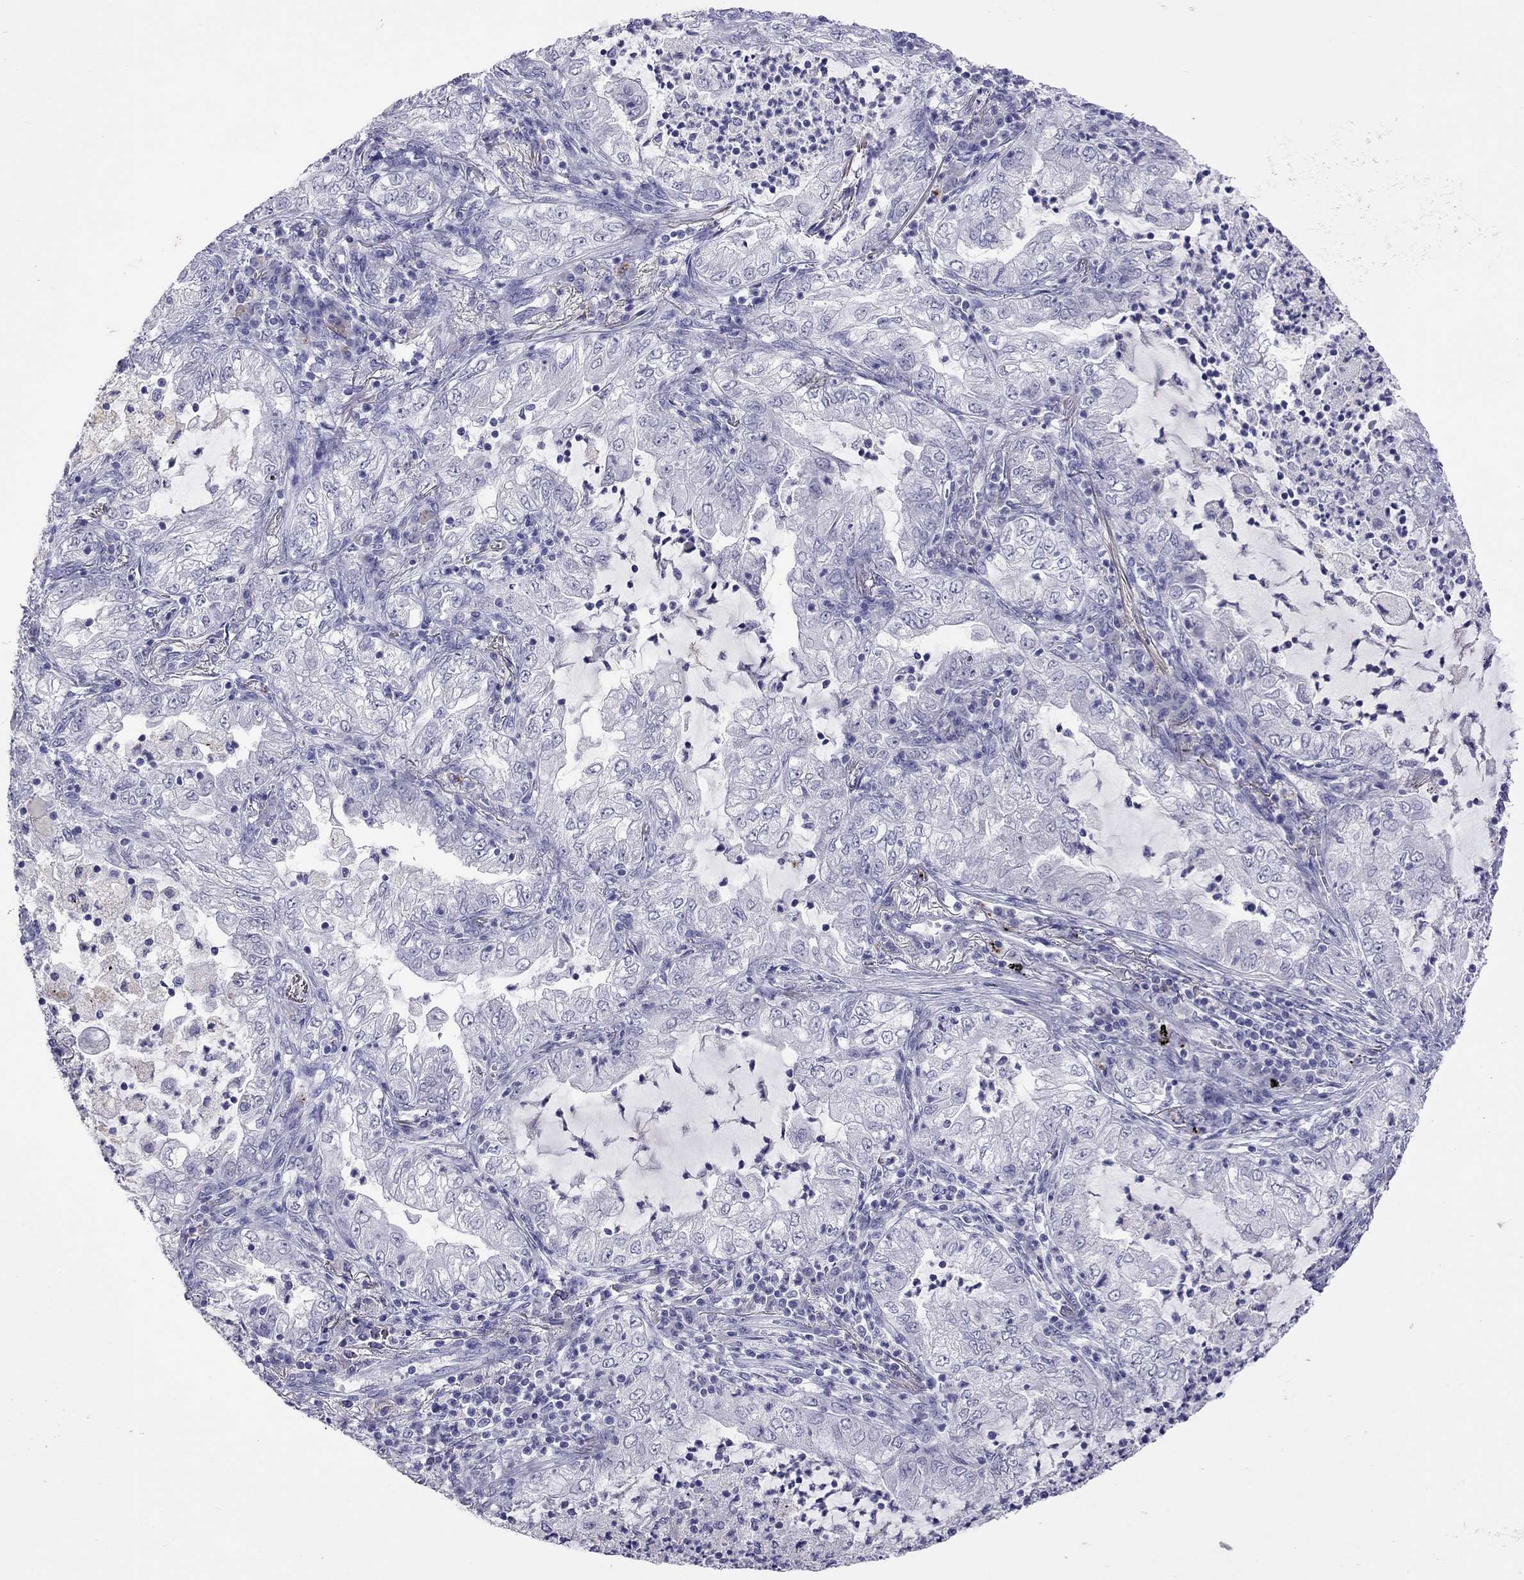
{"staining": {"intensity": "negative", "quantity": "none", "location": "none"}, "tissue": "lung cancer", "cell_type": "Tumor cells", "image_type": "cancer", "snomed": [{"axis": "morphology", "description": "Adenocarcinoma, NOS"}, {"axis": "topography", "description": "Lung"}], "caption": "High power microscopy micrograph of an immunohistochemistry (IHC) histopathology image of lung adenocarcinoma, revealing no significant positivity in tumor cells.", "gene": "SLAMF1", "patient": {"sex": "female", "age": 73}}